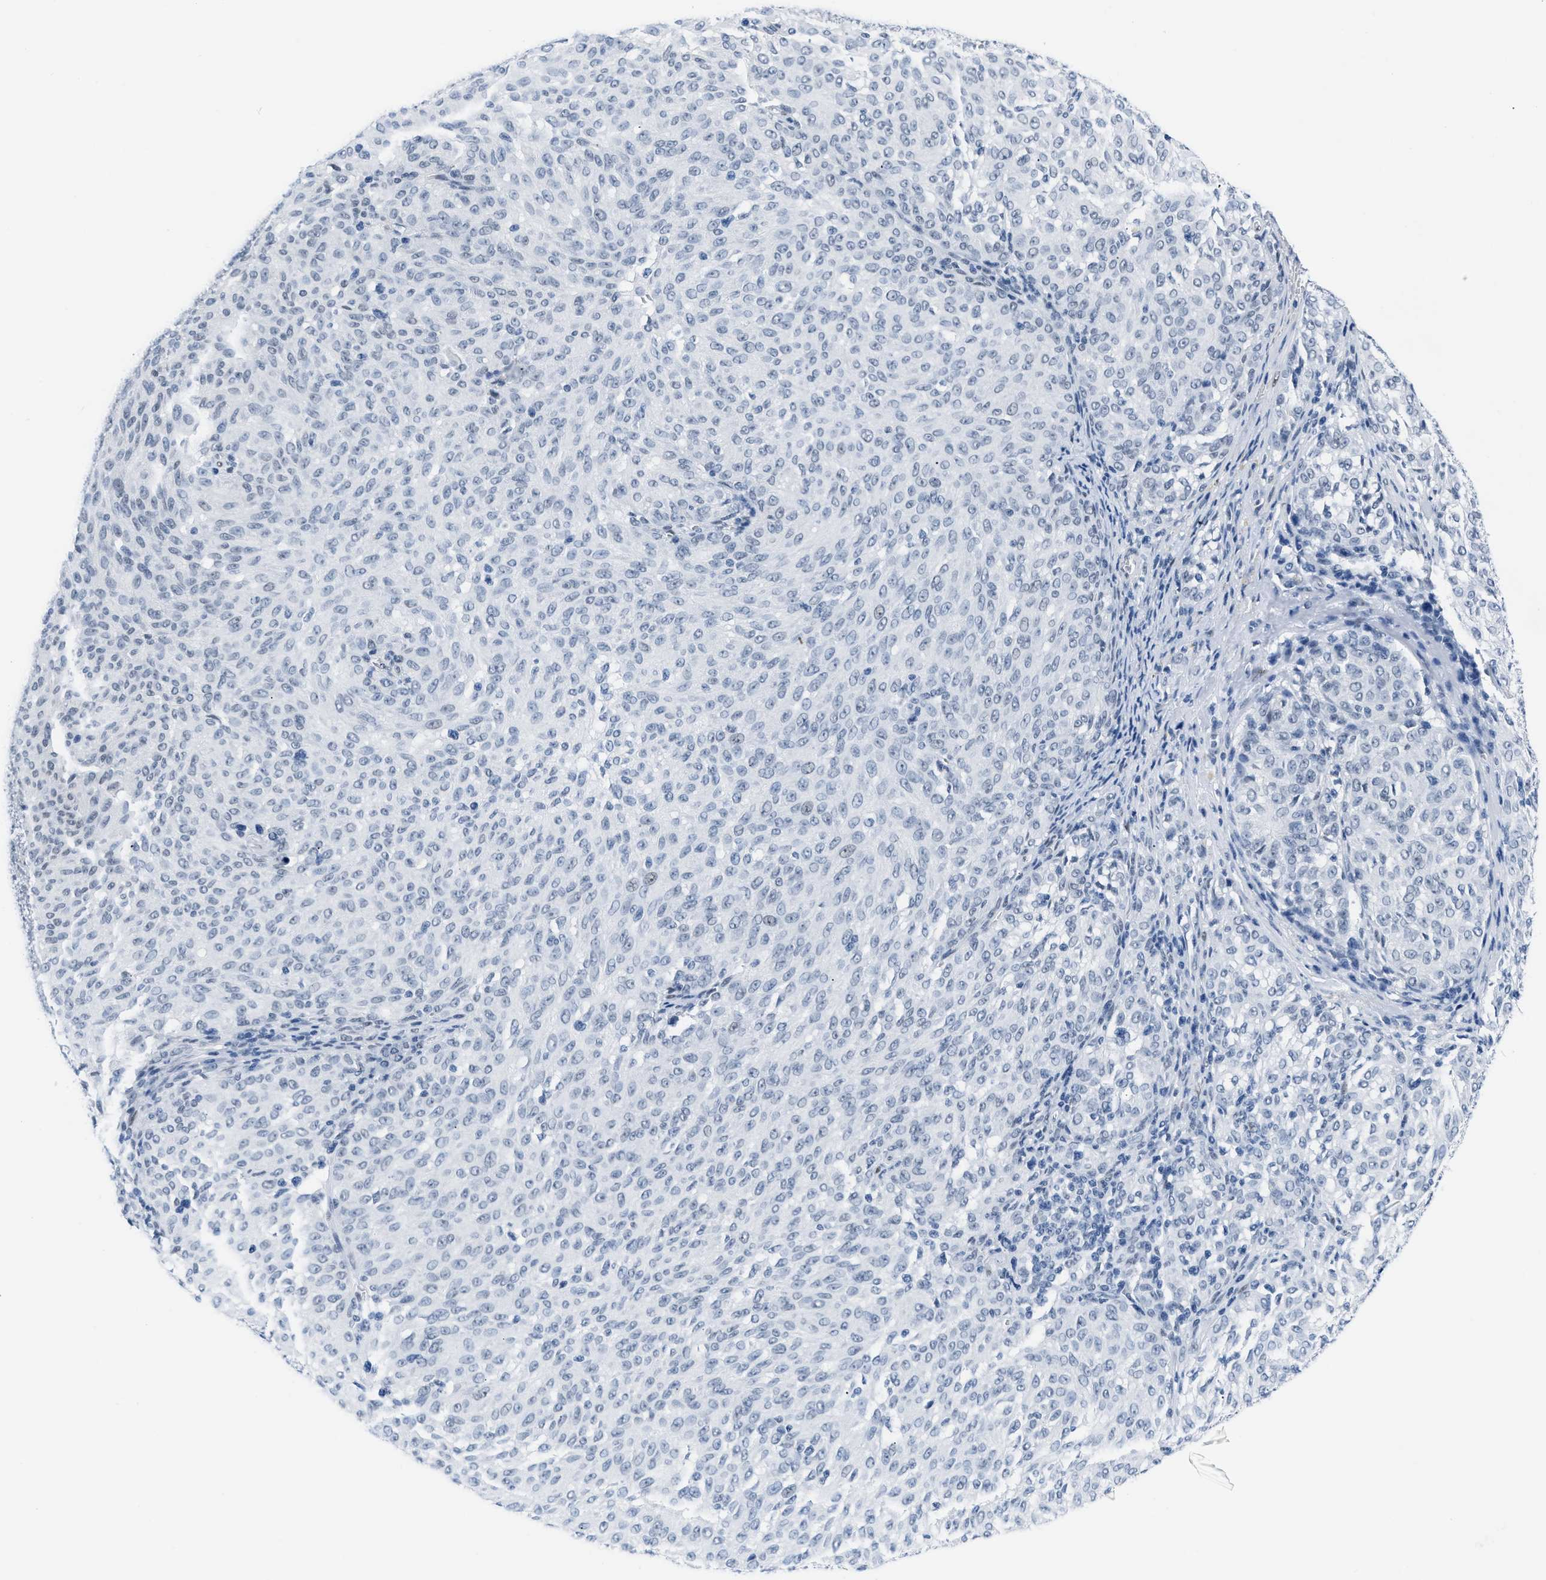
{"staining": {"intensity": "negative", "quantity": "none", "location": "none"}, "tissue": "melanoma", "cell_type": "Tumor cells", "image_type": "cancer", "snomed": [{"axis": "morphology", "description": "Malignant melanoma, NOS"}, {"axis": "topography", "description": "Skin"}], "caption": "This is a photomicrograph of IHC staining of malignant melanoma, which shows no staining in tumor cells. (Immunohistochemistry (ihc), brightfield microscopy, high magnification).", "gene": "CTBP1", "patient": {"sex": "female", "age": 72}}